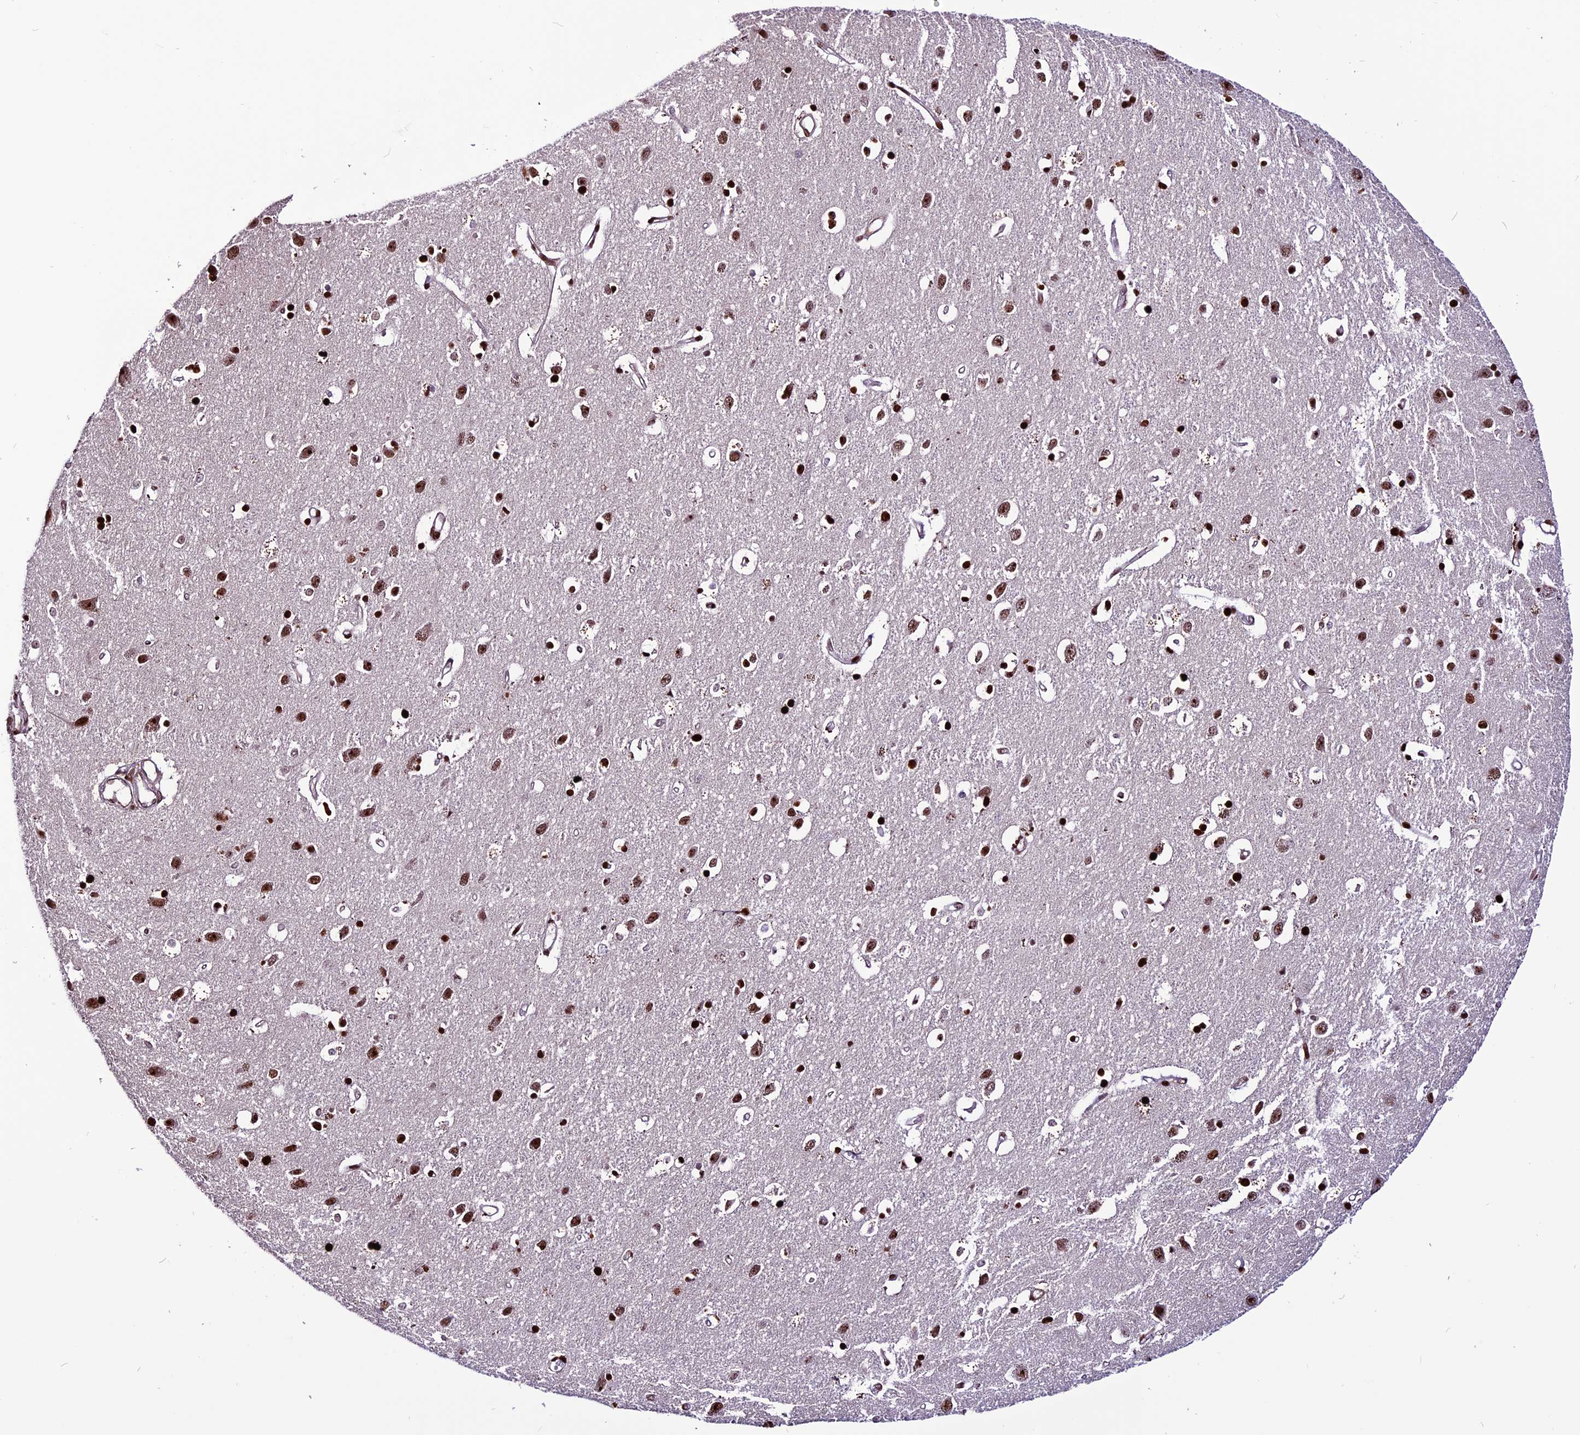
{"staining": {"intensity": "moderate", "quantity": ">75%", "location": "nuclear"}, "tissue": "cerebral cortex", "cell_type": "Endothelial cells", "image_type": "normal", "snomed": [{"axis": "morphology", "description": "Normal tissue, NOS"}, {"axis": "topography", "description": "Cerebral cortex"}], "caption": "This image displays normal cerebral cortex stained with immunohistochemistry (IHC) to label a protein in brown. The nuclear of endothelial cells show moderate positivity for the protein. Nuclei are counter-stained blue.", "gene": "RINL", "patient": {"sex": "female", "age": 64}}